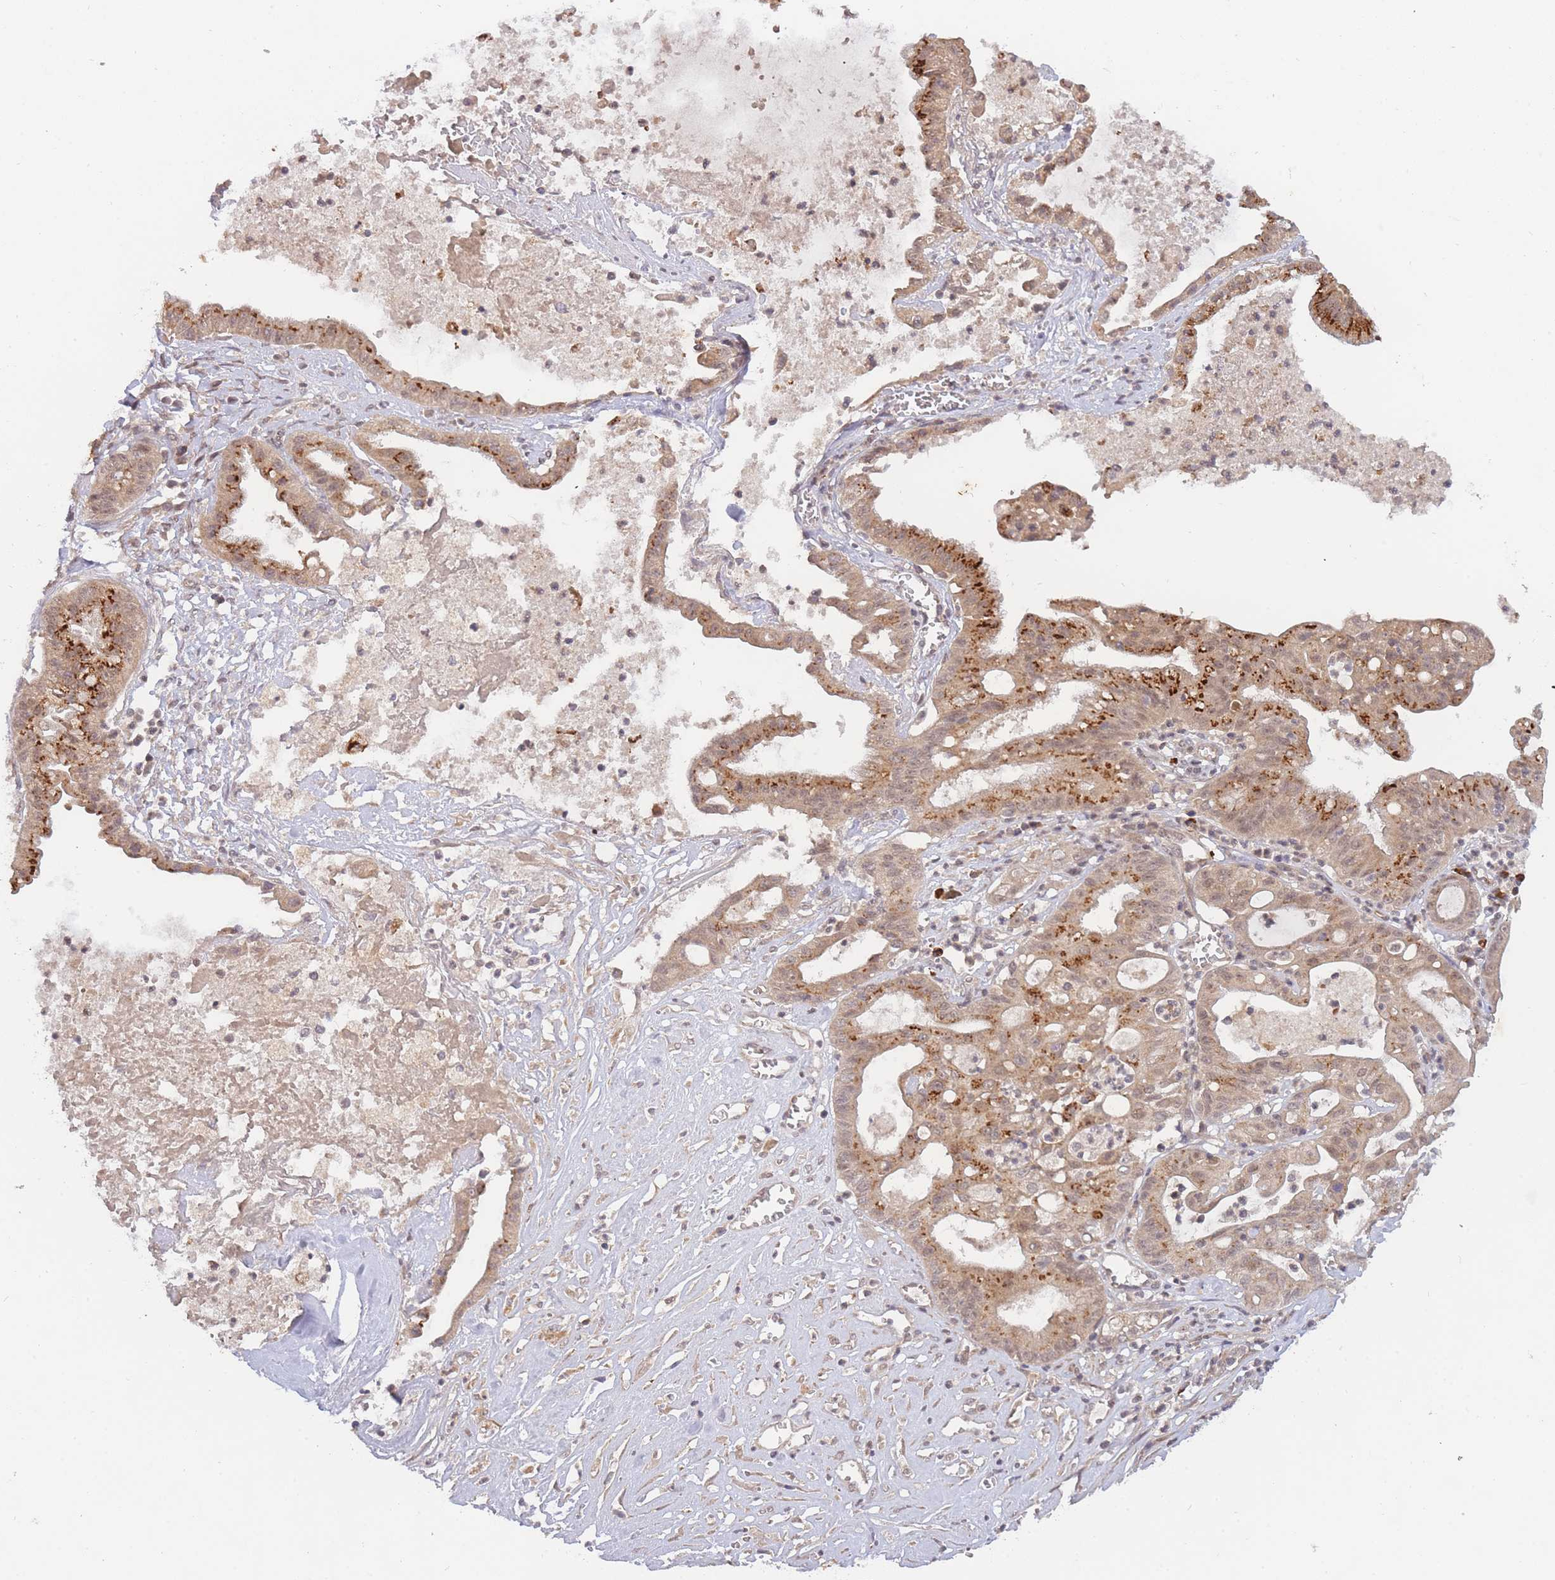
{"staining": {"intensity": "moderate", "quantity": ">75%", "location": "cytoplasmic/membranous,nuclear"}, "tissue": "ovarian cancer", "cell_type": "Tumor cells", "image_type": "cancer", "snomed": [{"axis": "morphology", "description": "Cystadenocarcinoma, mucinous, NOS"}, {"axis": "topography", "description": "Ovary"}], "caption": "Tumor cells display medium levels of moderate cytoplasmic/membranous and nuclear positivity in about >75% of cells in human ovarian cancer (mucinous cystadenocarcinoma). The protein is stained brown, and the nuclei are stained in blue (DAB (3,3'-diaminobenzidine) IHC with brightfield microscopy, high magnification).", "gene": "SMC6", "patient": {"sex": "female", "age": 70}}